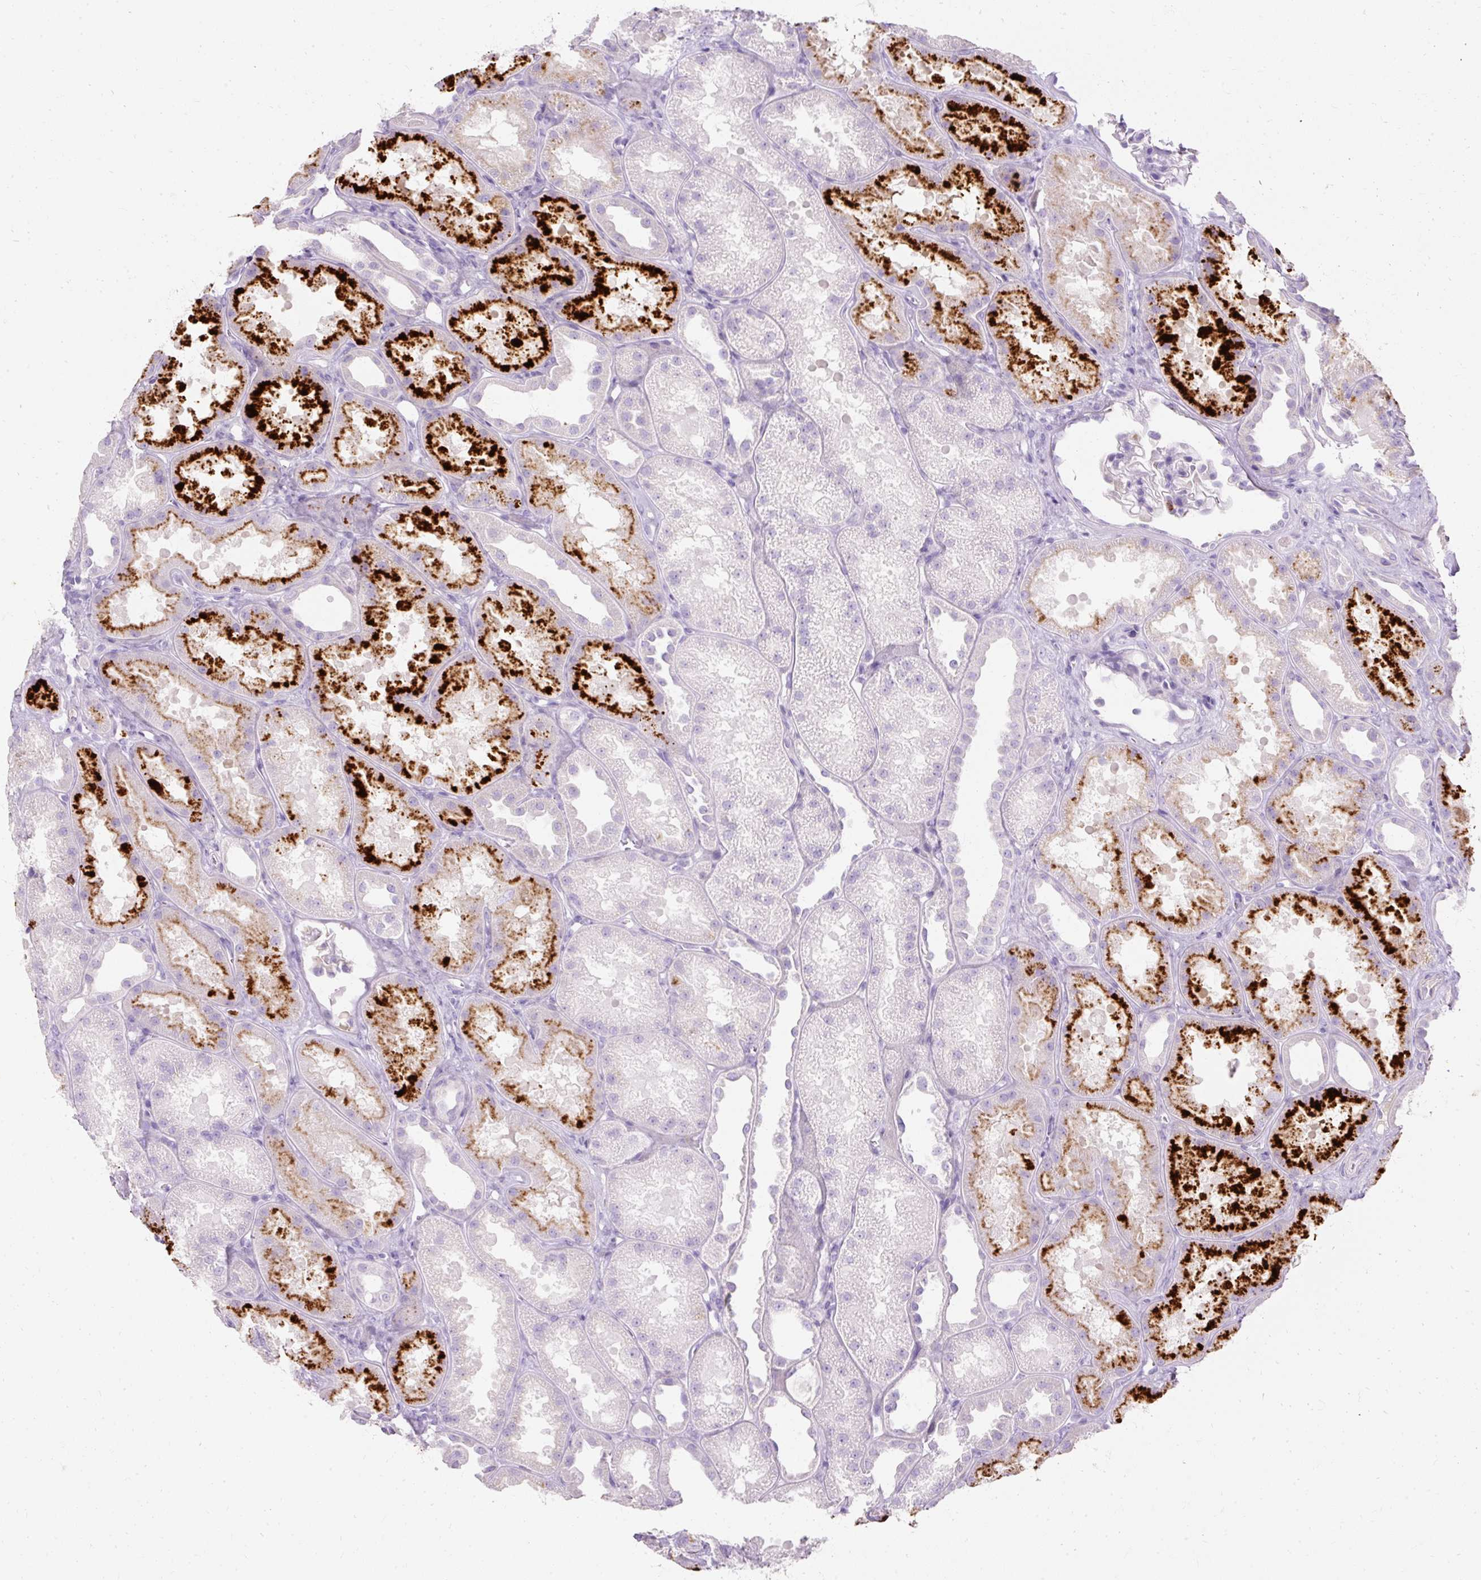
{"staining": {"intensity": "negative", "quantity": "none", "location": "none"}, "tissue": "kidney", "cell_type": "Cells in glomeruli", "image_type": "normal", "snomed": [{"axis": "morphology", "description": "Normal tissue, NOS"}, {"axis": "topography", "description": "Kidney"}], "caption": "Immunohistochemistry (IHC) of benign kidney shows no positivity in cells in glomeruli. The staining is performed using DAB brown chromogen with nuclei counter-stained in using hematoxylin.", "gene": "DEFA1B", "patient": {"sex": "male", "age": 61}}